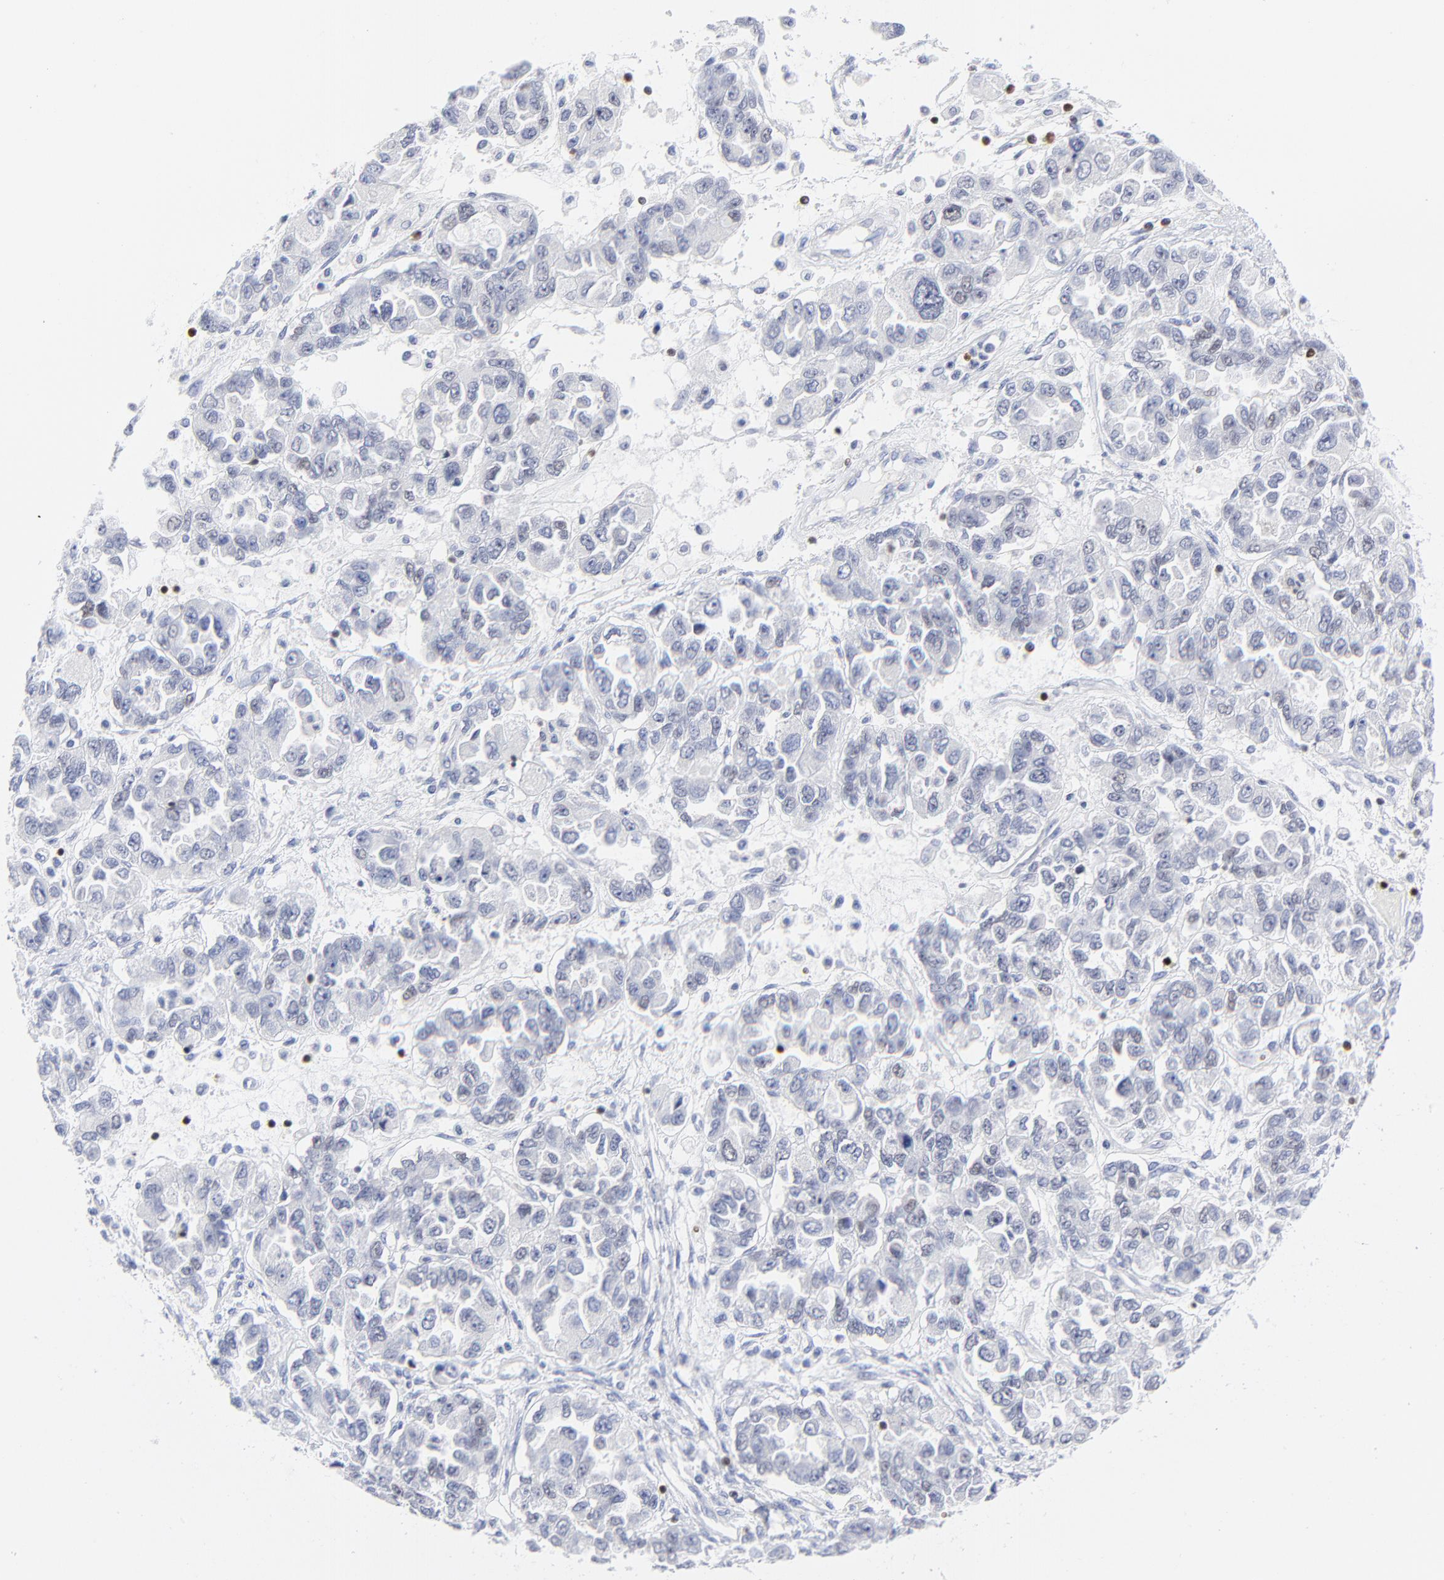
{"staining": {"intensity": "negative", "quantity": "none", "location": "none"}, "tissue": "ovarian cancer", "cell_type": "Tumor cells", "image_type": "cancer", "snomed": [{"axis": "morphology", "description": "Cystadenocarcinoma, serous, NOS"}, {"axis": "topography", "description": "Ovary"}], "caption": "DAB immunohistochemical staining of ovarian serous cystadenocarcinoma demonstrates no significant positivity in tumor cells.", "gene": "ZAP70", "patient": {"sex": "female", "age": 84}}